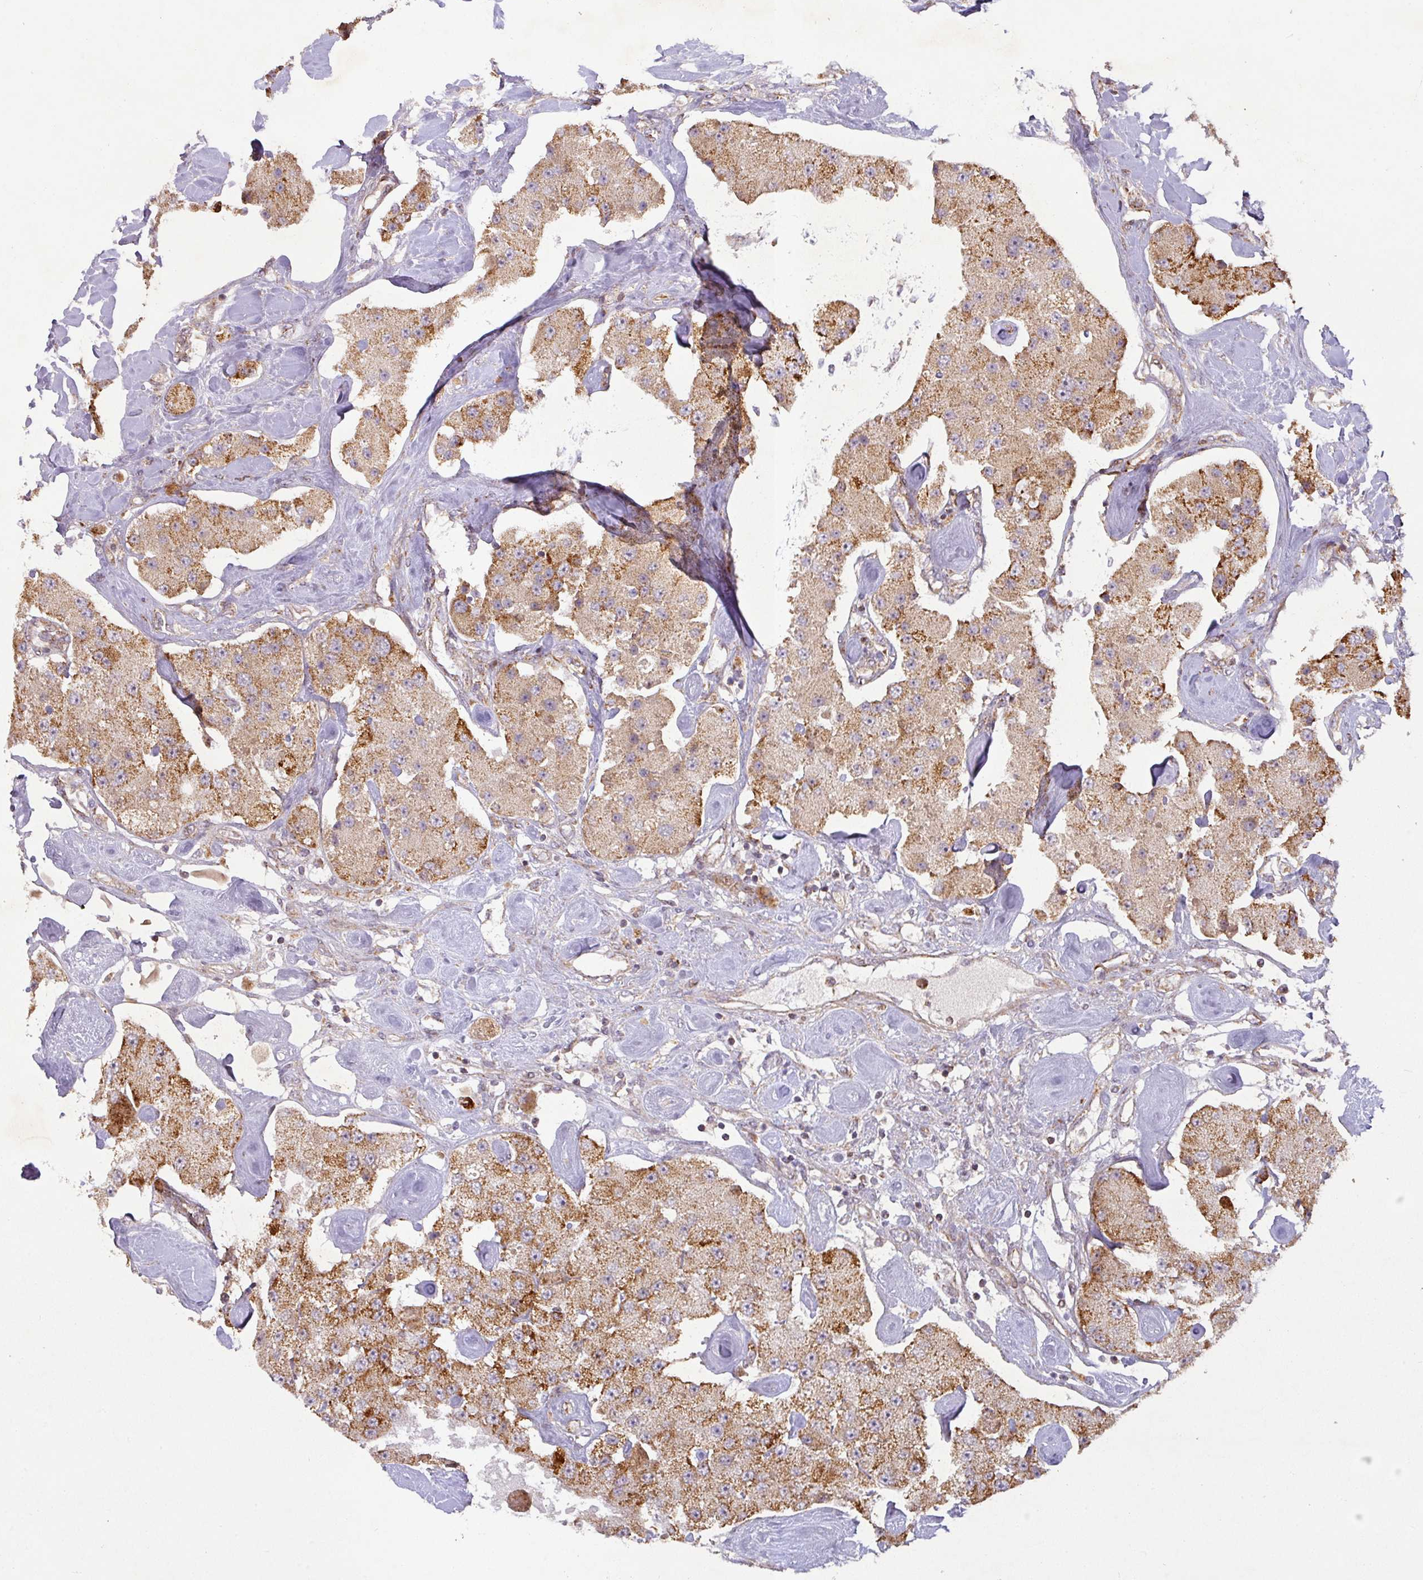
{"staining": {"intensity": "strong", "quantity": ">75%", "location": "cytoplasmic/membranous"}, "tissue": "carcinoid", "cell_type": "Tumor cells", "image_type": "cancer", "snomed": [{"axis": "morphology", "description": "Carcinoid, malignant, NOS"}, {"axis": "topography", "description": "Pancreas"}], "caption": "This is an image of IHC staining of carcinoid (malignant), which shows strong expression in the cytoplasmic/membranous of tumor cells.", "gene": "GPD2", "patient": {"sex": "male", "age": 41}}